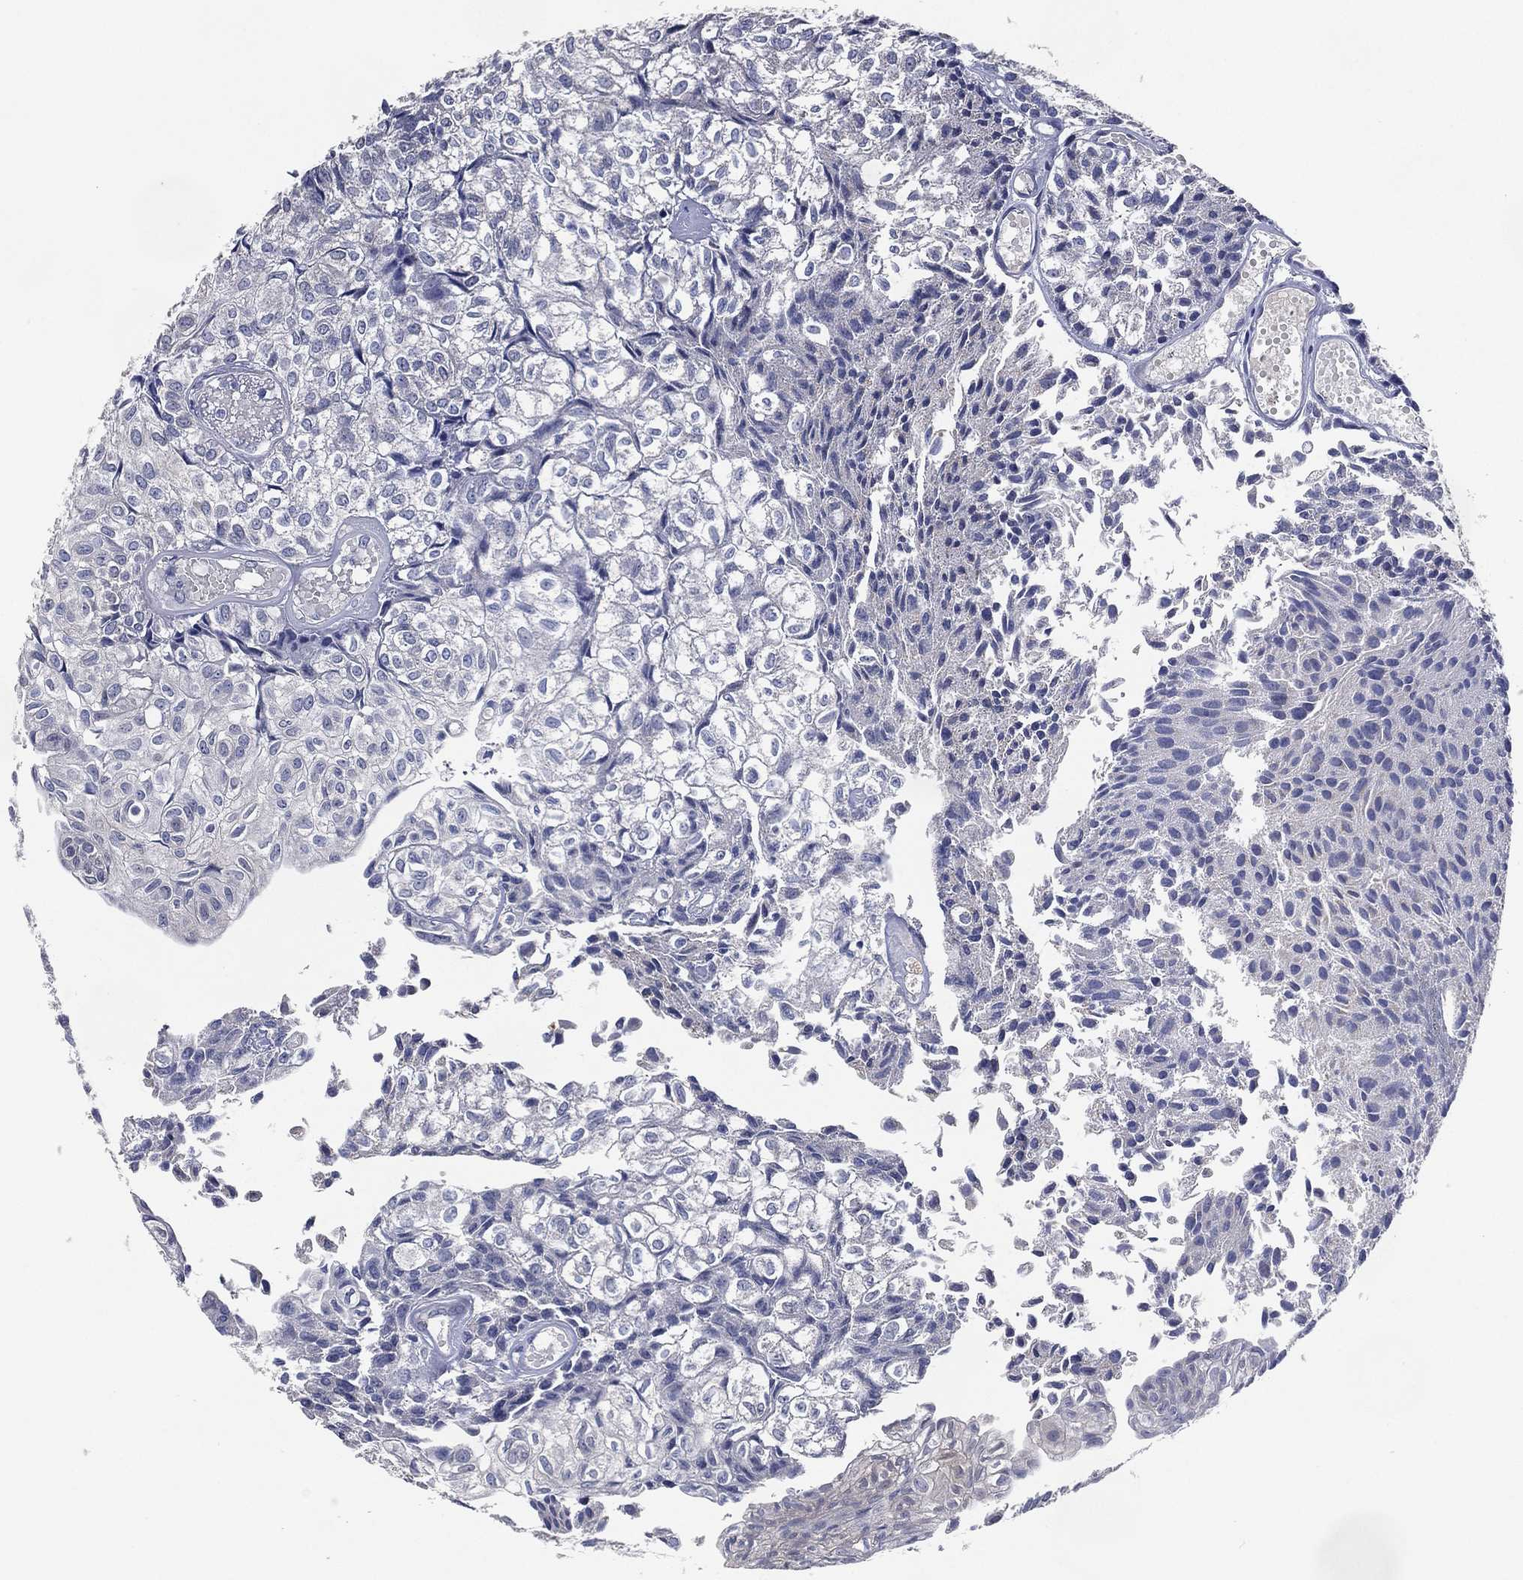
{"staining": {"intensity": "negative", "quantity": "none", "location": "none"}, "tissue": "urothelial cancer", "cell_type": "Tumor cells", "image_type": "cancer", "snomed": [{"axis": "morphology", "description": "Urothelial carcinoma, Low grade"}, {"axis": "topography", "description": "Urinary bladder"}], "caption": "Low-grade urothelial carcinoma was stained to show a protein in brown. There is no significant staining in tumor cells.", "gene": "AK1", "patient": {"sex": "male", "age": 89}}